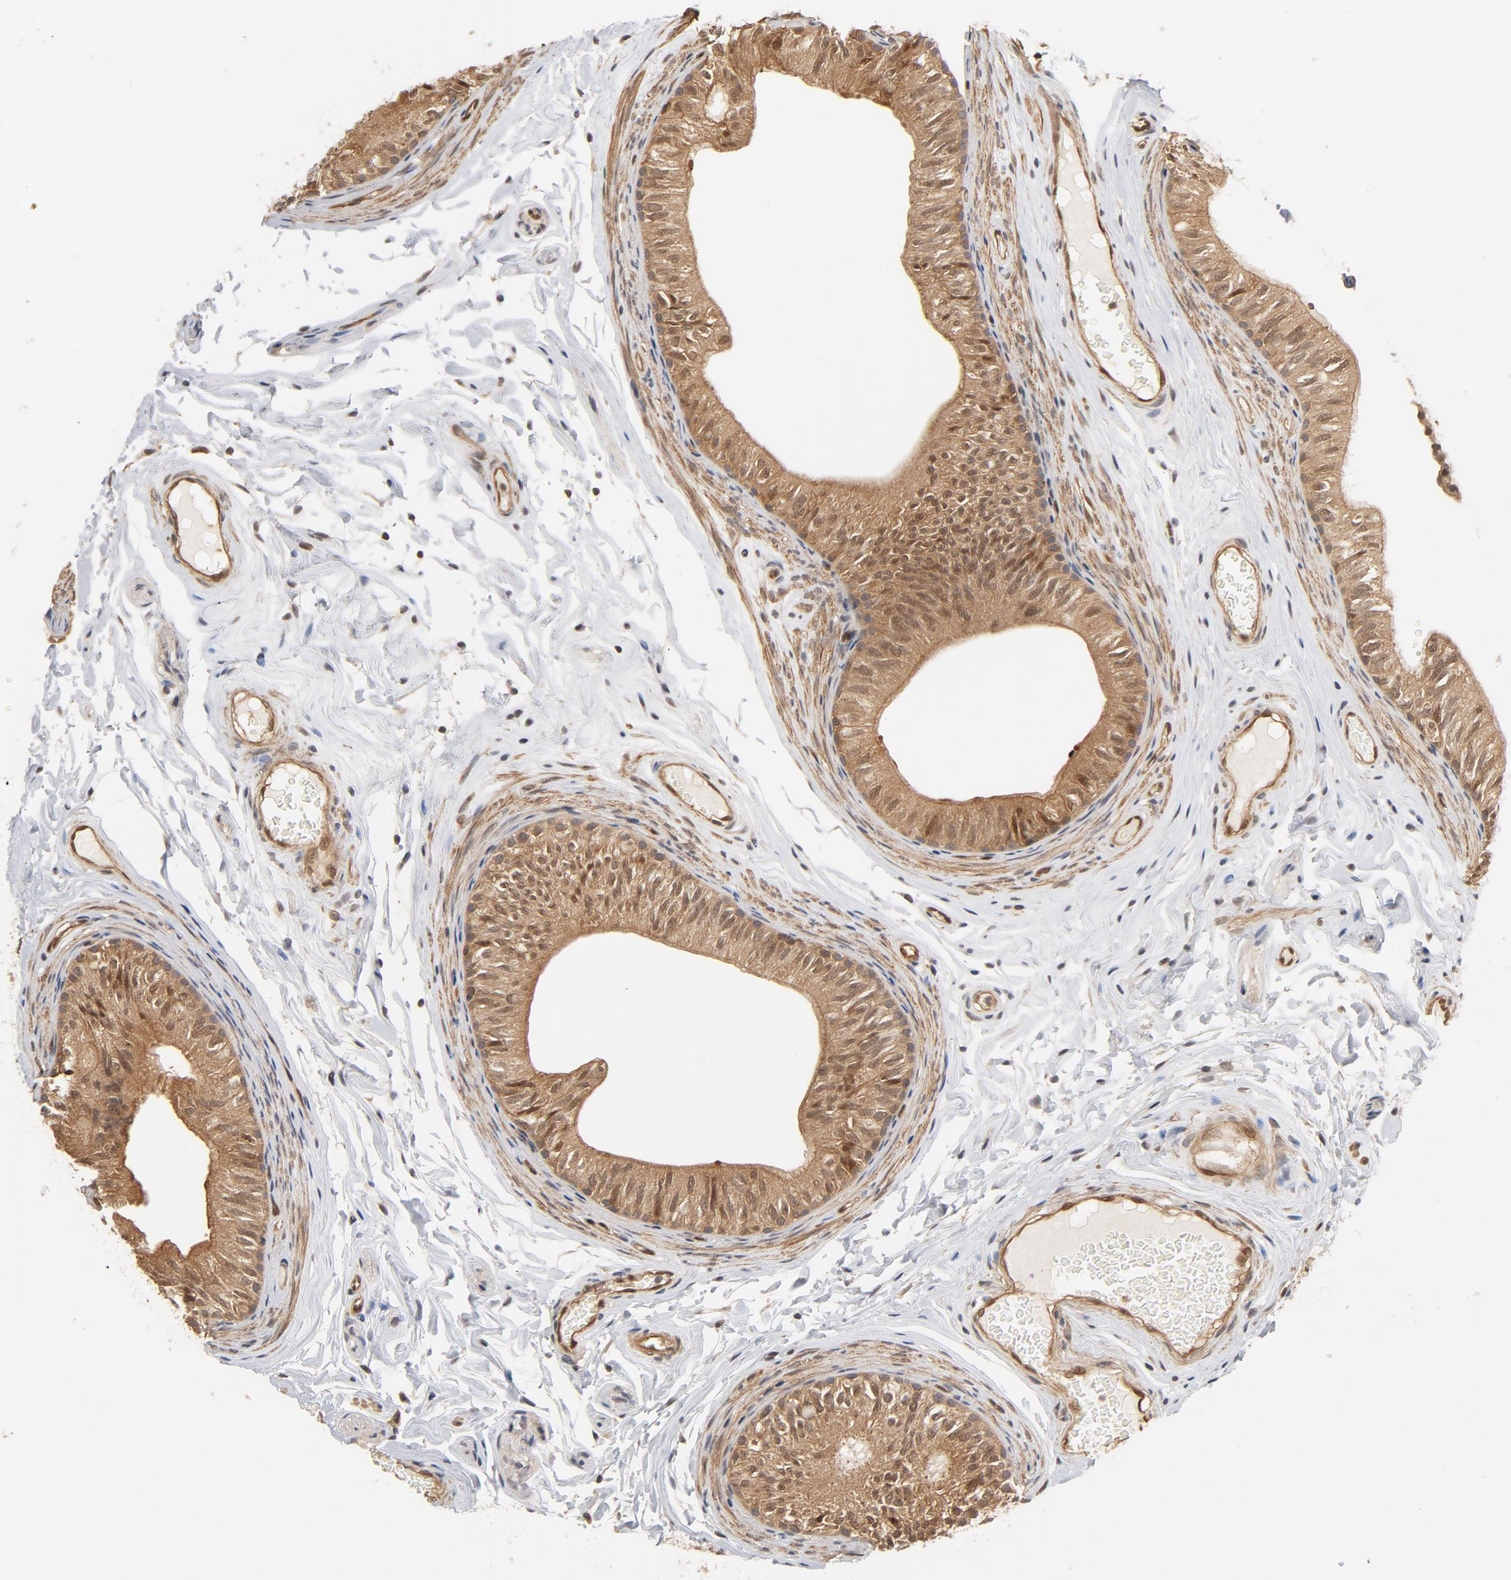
{"staining": {"intensity": "moderate", "quantity": ">75%", "location": "cytoplasmic/membranous,nuclear"}, "tissue": "epididymis", "cell_type": "Glandular cells", "image_type": "normal", "snomed": [{"axis": "morphology", "description": "Normal tissue, NOS"}, {"axis": "topography", "description": "Testis"}, {"axis": "topography", "description": "Epididymis"}], "caption": "IHC (DAB) staining of normal human epididymis displays moderate cytoplasmic/membranous,nuclear protein positivity in about >75% of glandular cells.", "gene": "CDC37", "patient": {"sex": "male", "age": 36}}